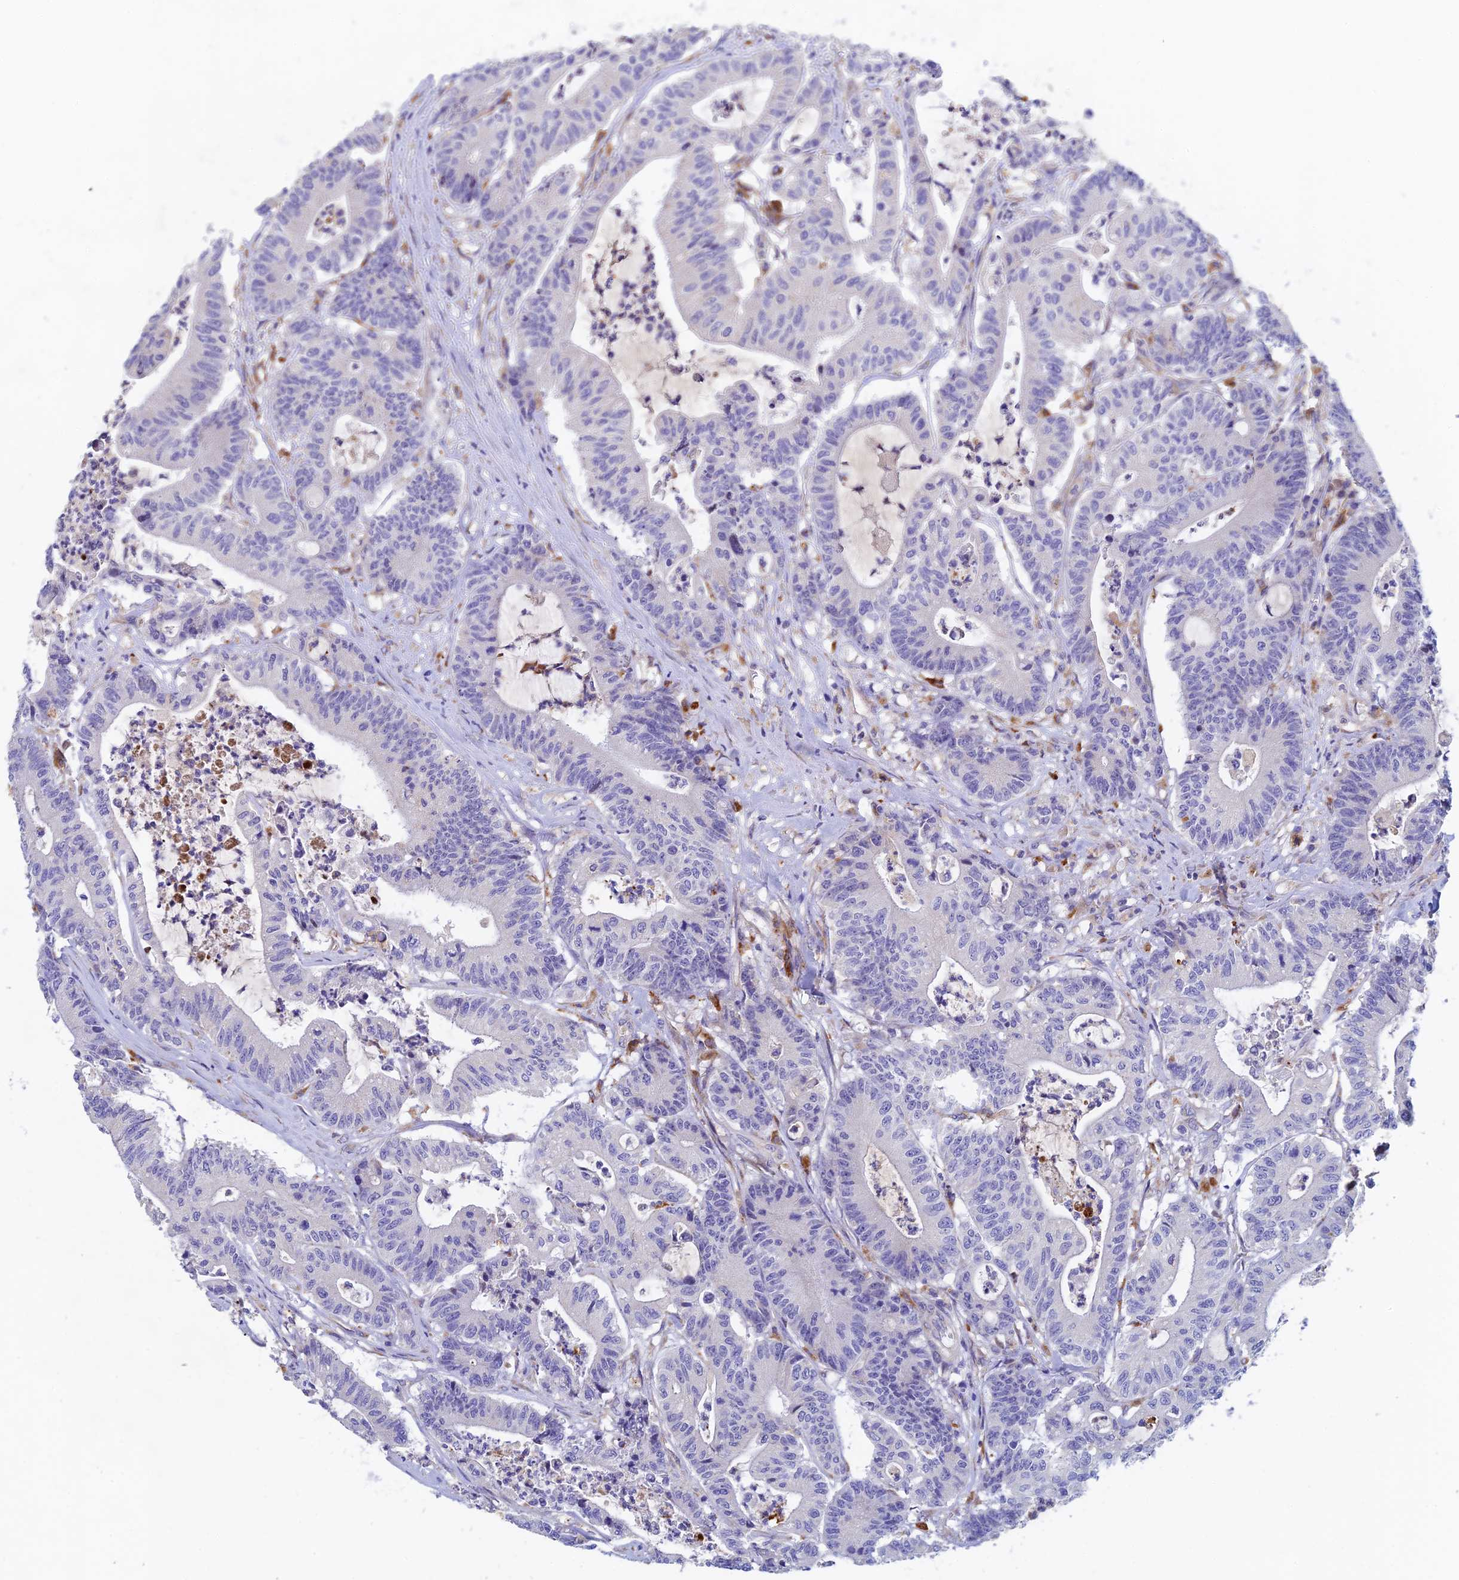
{"staining": {"intensity": "negative", "quantity": "none", "location": "none"}, "tissue": "colorectal cancer", "cell_type": "Tumor cells", "image_type": "cancer", "snomed": [{"axis": "morphology", "description": "Adenocarcinoma, NOS"}, {"axis": "topography", "description": "Colon"}], "caption": "Tumor cells are negative for protein expression in human adenocarcinoma (colorectal).", "gene": "RPGRIP1L", "patient": {"sex": "female", "age": 84}}